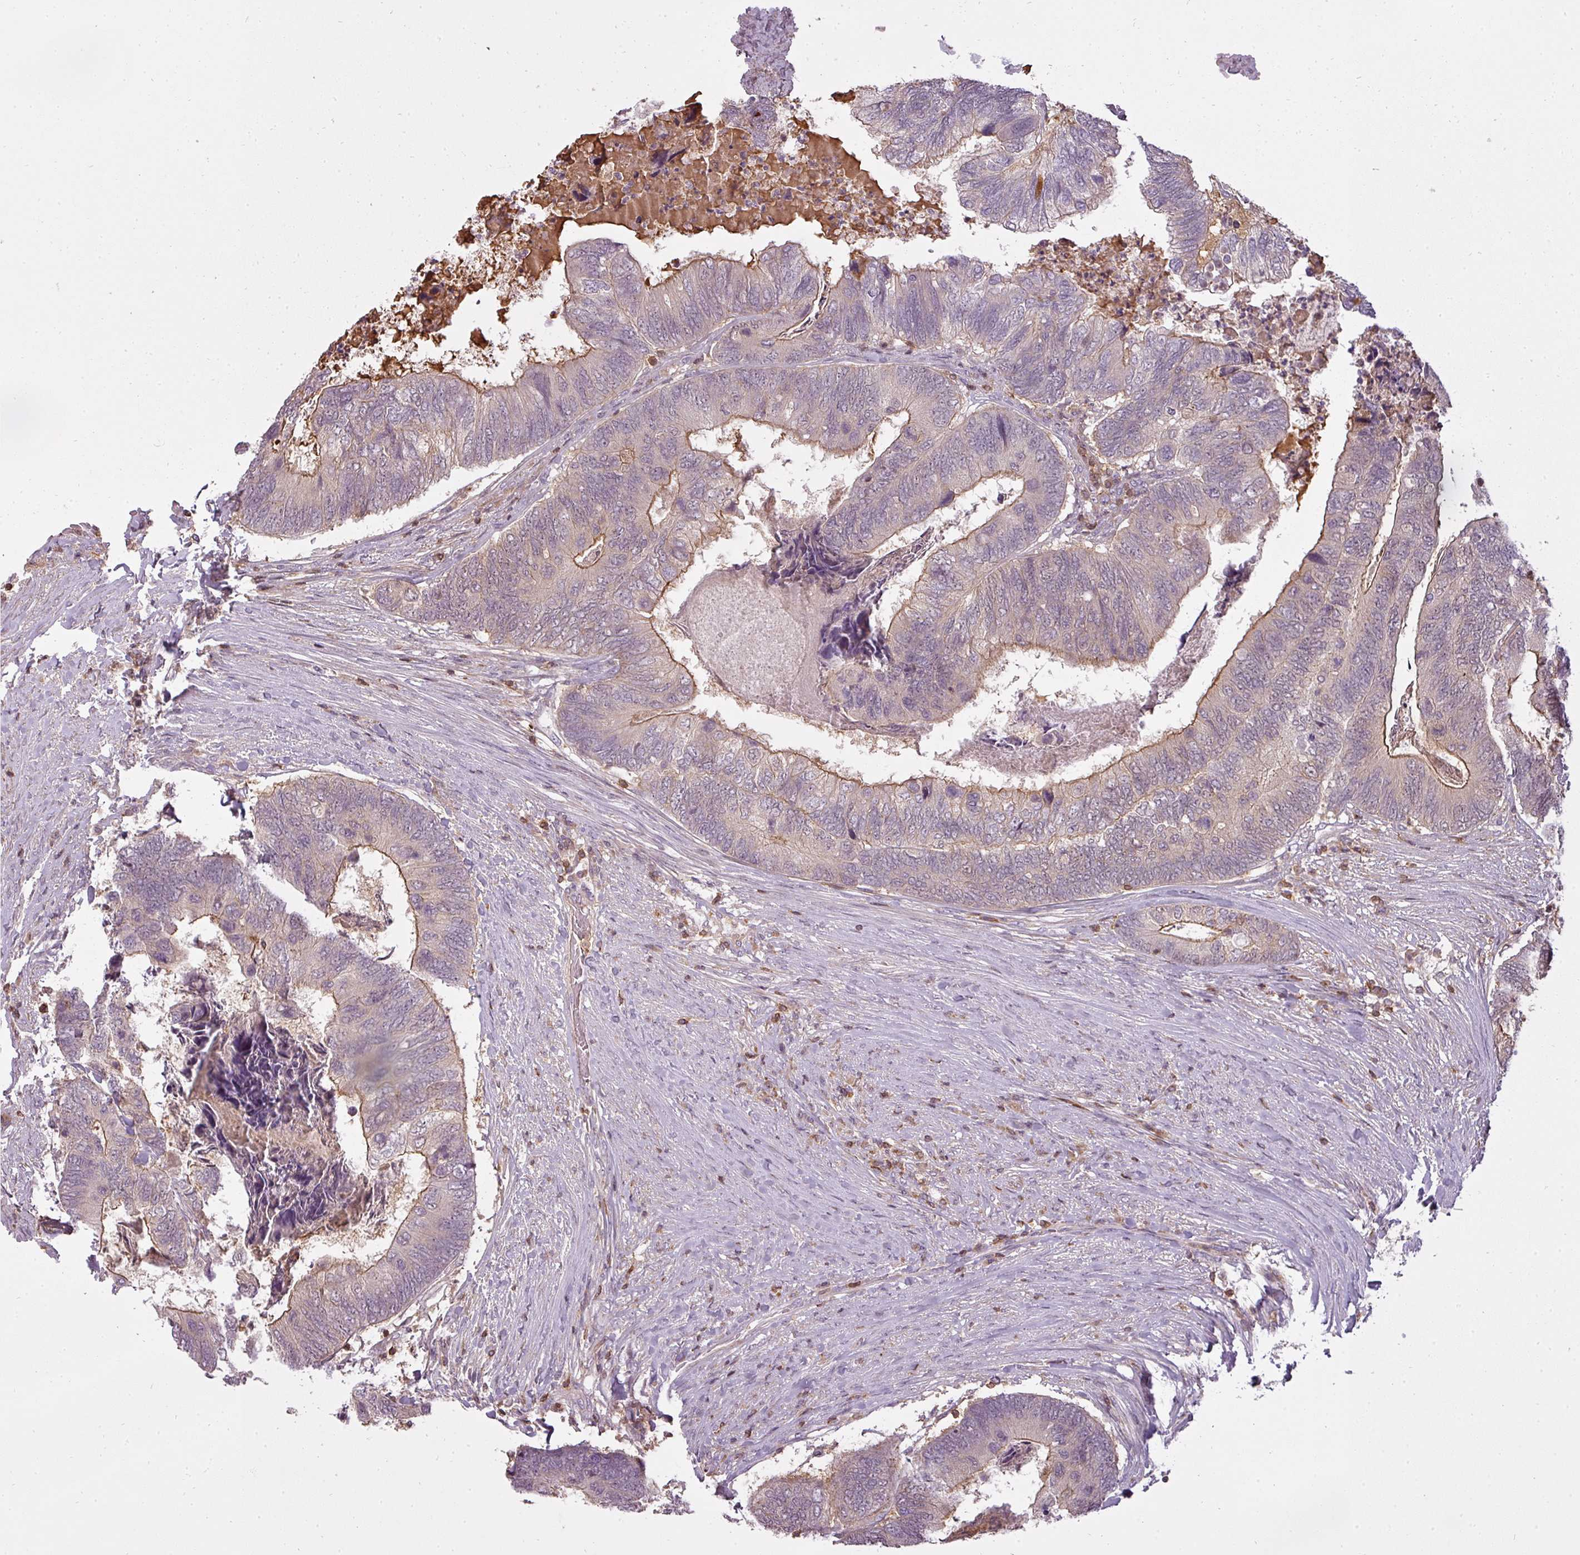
{"staining": {"intensity": "moderate", "quantity": ">75%", "location": "cytoplasmic/membranous"}, "tissue": "colorectal cancer", "cell_type": "Tumor cells", "image_type": "cancer", "snomed": [{"axis": "morphology", "description": "Adenocarcinoma, NOS"}, {"axis": "topography", "description": "Colon"}], "caption": "Moderate cytoplasmic/membranous positivity for a protein is appreciated in approximately >75% of tumor cells of colorectal adenocarcinoma using IHC.", "gene": "STK4", "patient": {"sex": "female", "age": 67}}